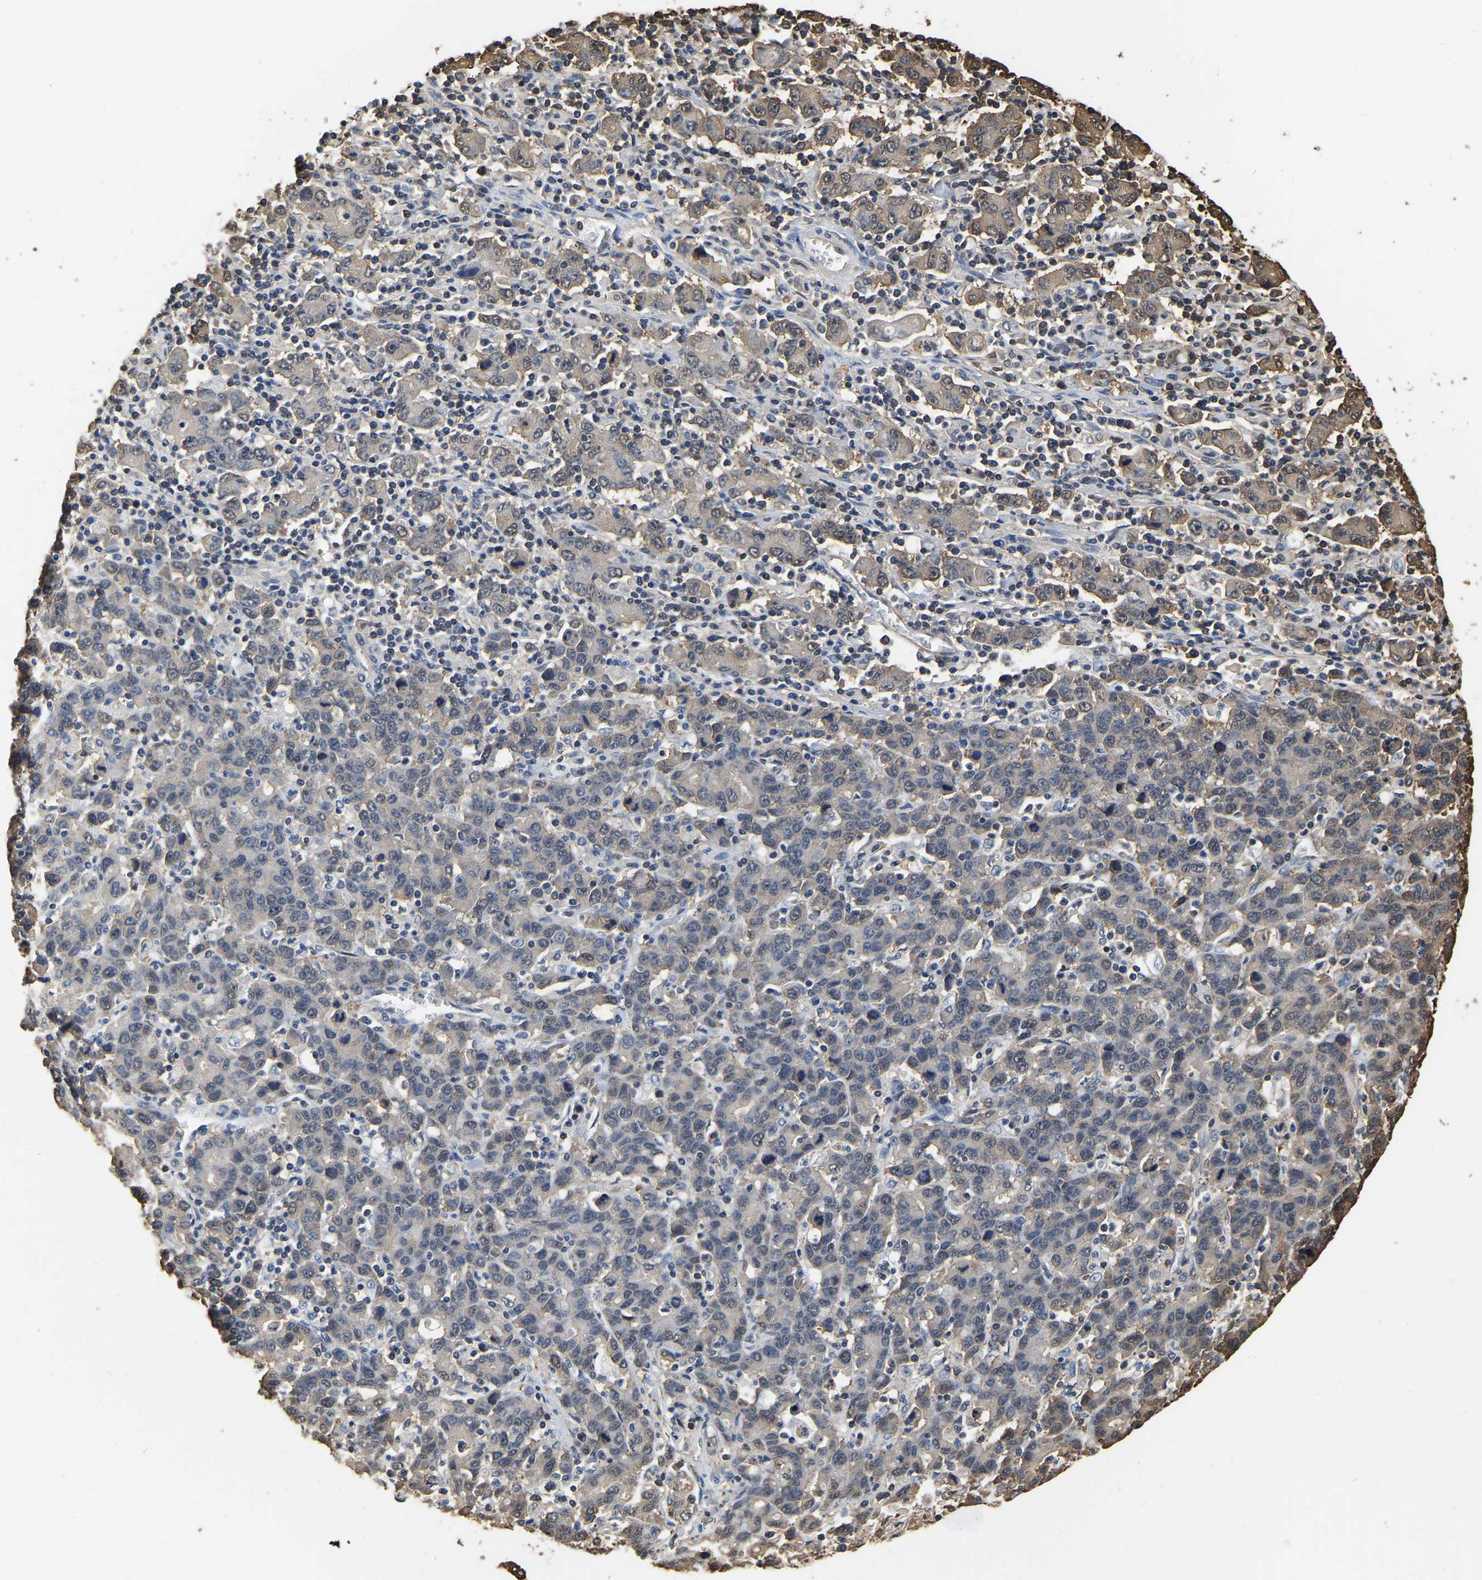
{"staining": {"intensity": "negative", "quantity": "none", "location": "none"}, "tissue": "stomach cancer", "cell_type": "Tumor cells", "image_type": "cancer", "snomed": [{"axis": "morphology", "description": "Adenocarcinoma, NOS"}, {"axis": "topography", "description": "Stomach, upper"}], "caption": "Tumor cells show no significant protein positivity in stomach cancer (adenocarcinoma). (Immunohistochemistry (ihc), brightfield microscopy, high magnification).", "gene": "LDHB", "patient": {"sex": "male", "age": 69}}